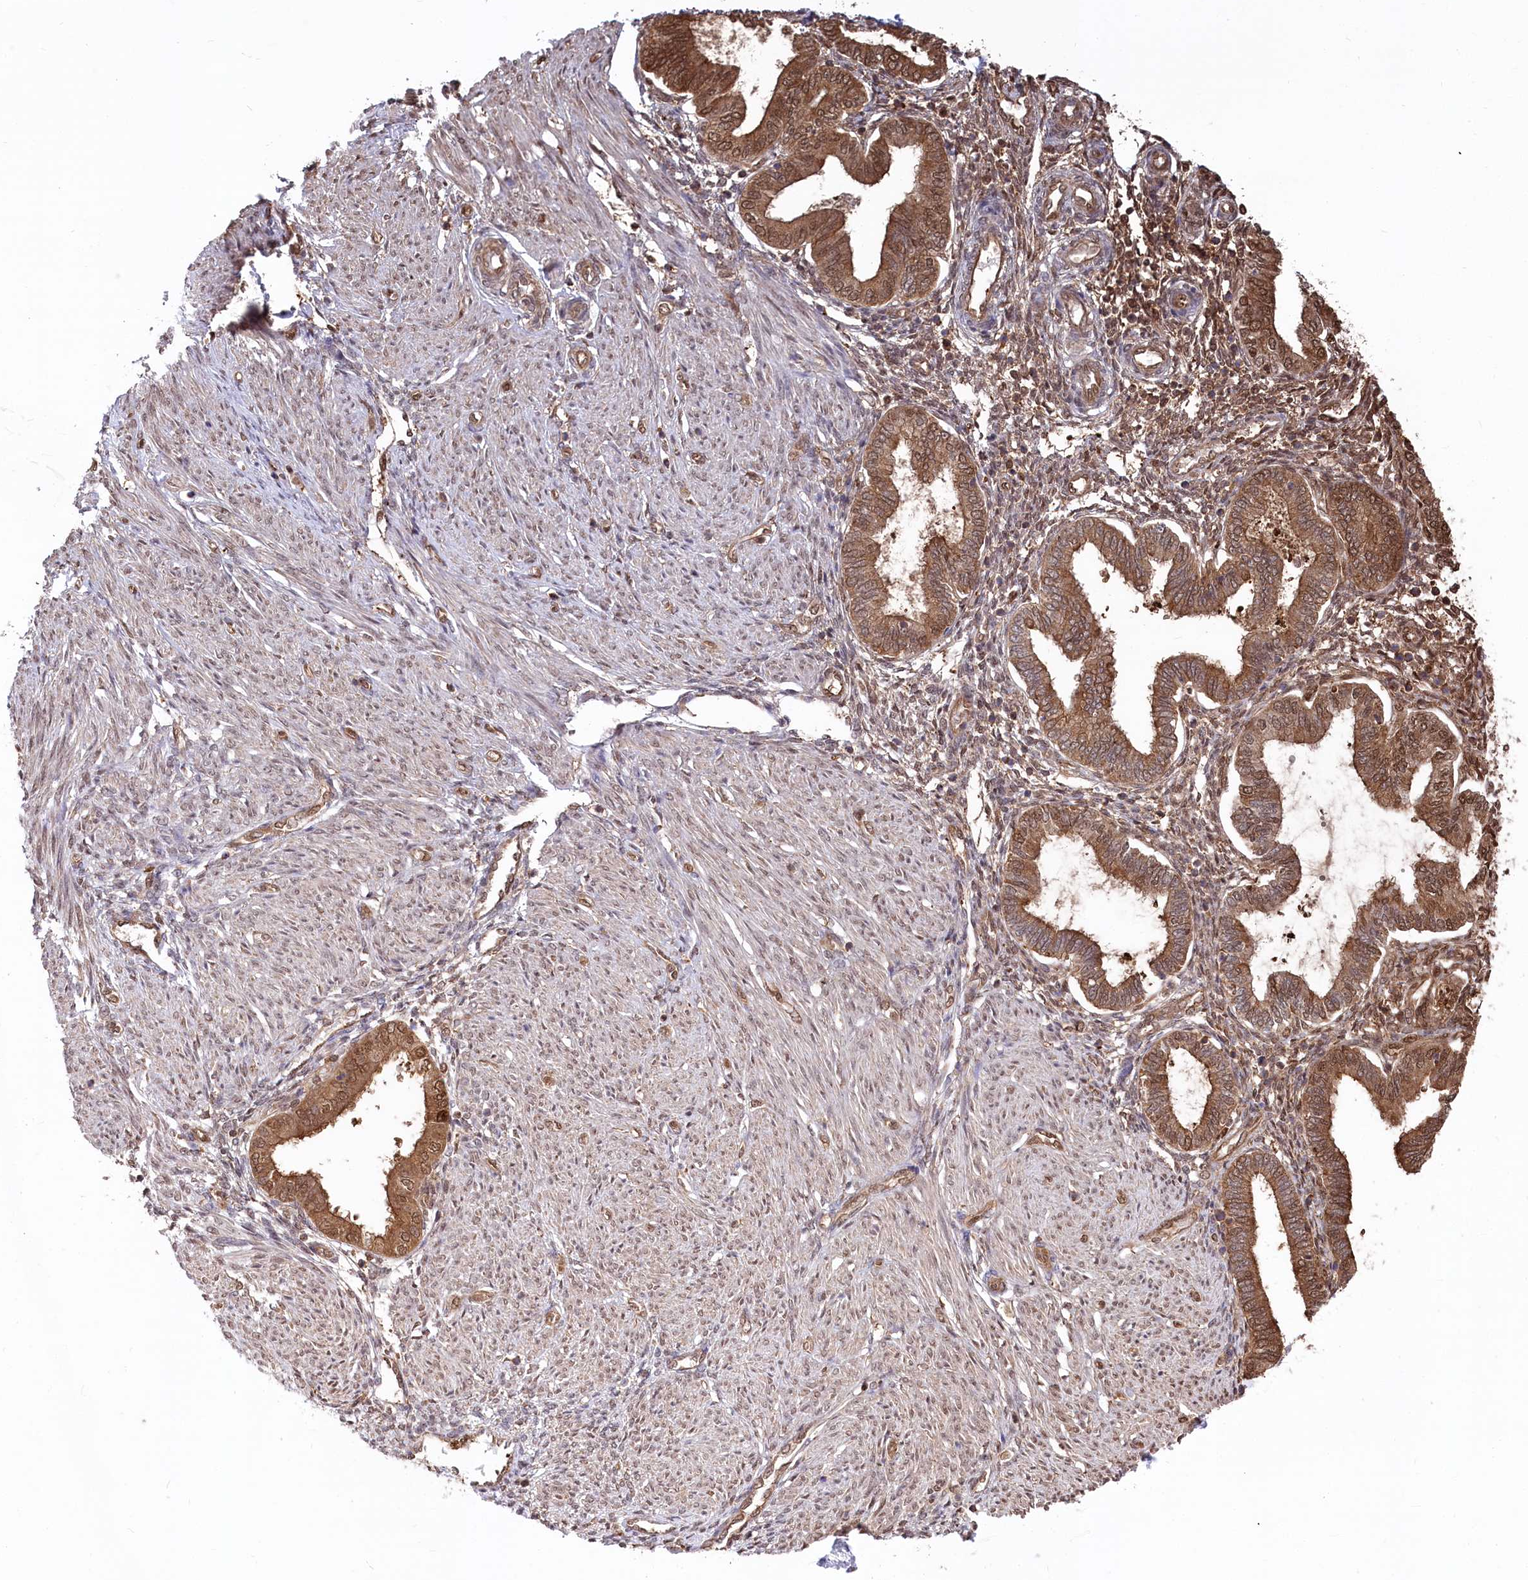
{"staining": {"intensity": "weak", "quantity": "<25%", "location": "cytoplasmic/membranous"}, "tissue": "endometrium", "cell_type": "Cells in endometrial stroma", "image_type": "normal", "snomed": [{"axis": "morphology", "description": "Normal tissue, NOS"}, {"axis": "topography", "description": "Endometrium"}], "caption": "This histopathology image is of unremarkable endometrium stained with IHC to label a protein in brown with the nuclei are counter-stained blue. There is no expression in cells in endometrial stroma.", "gene": "PSMA1", "patient": {"sex": "female", "age": 53}}